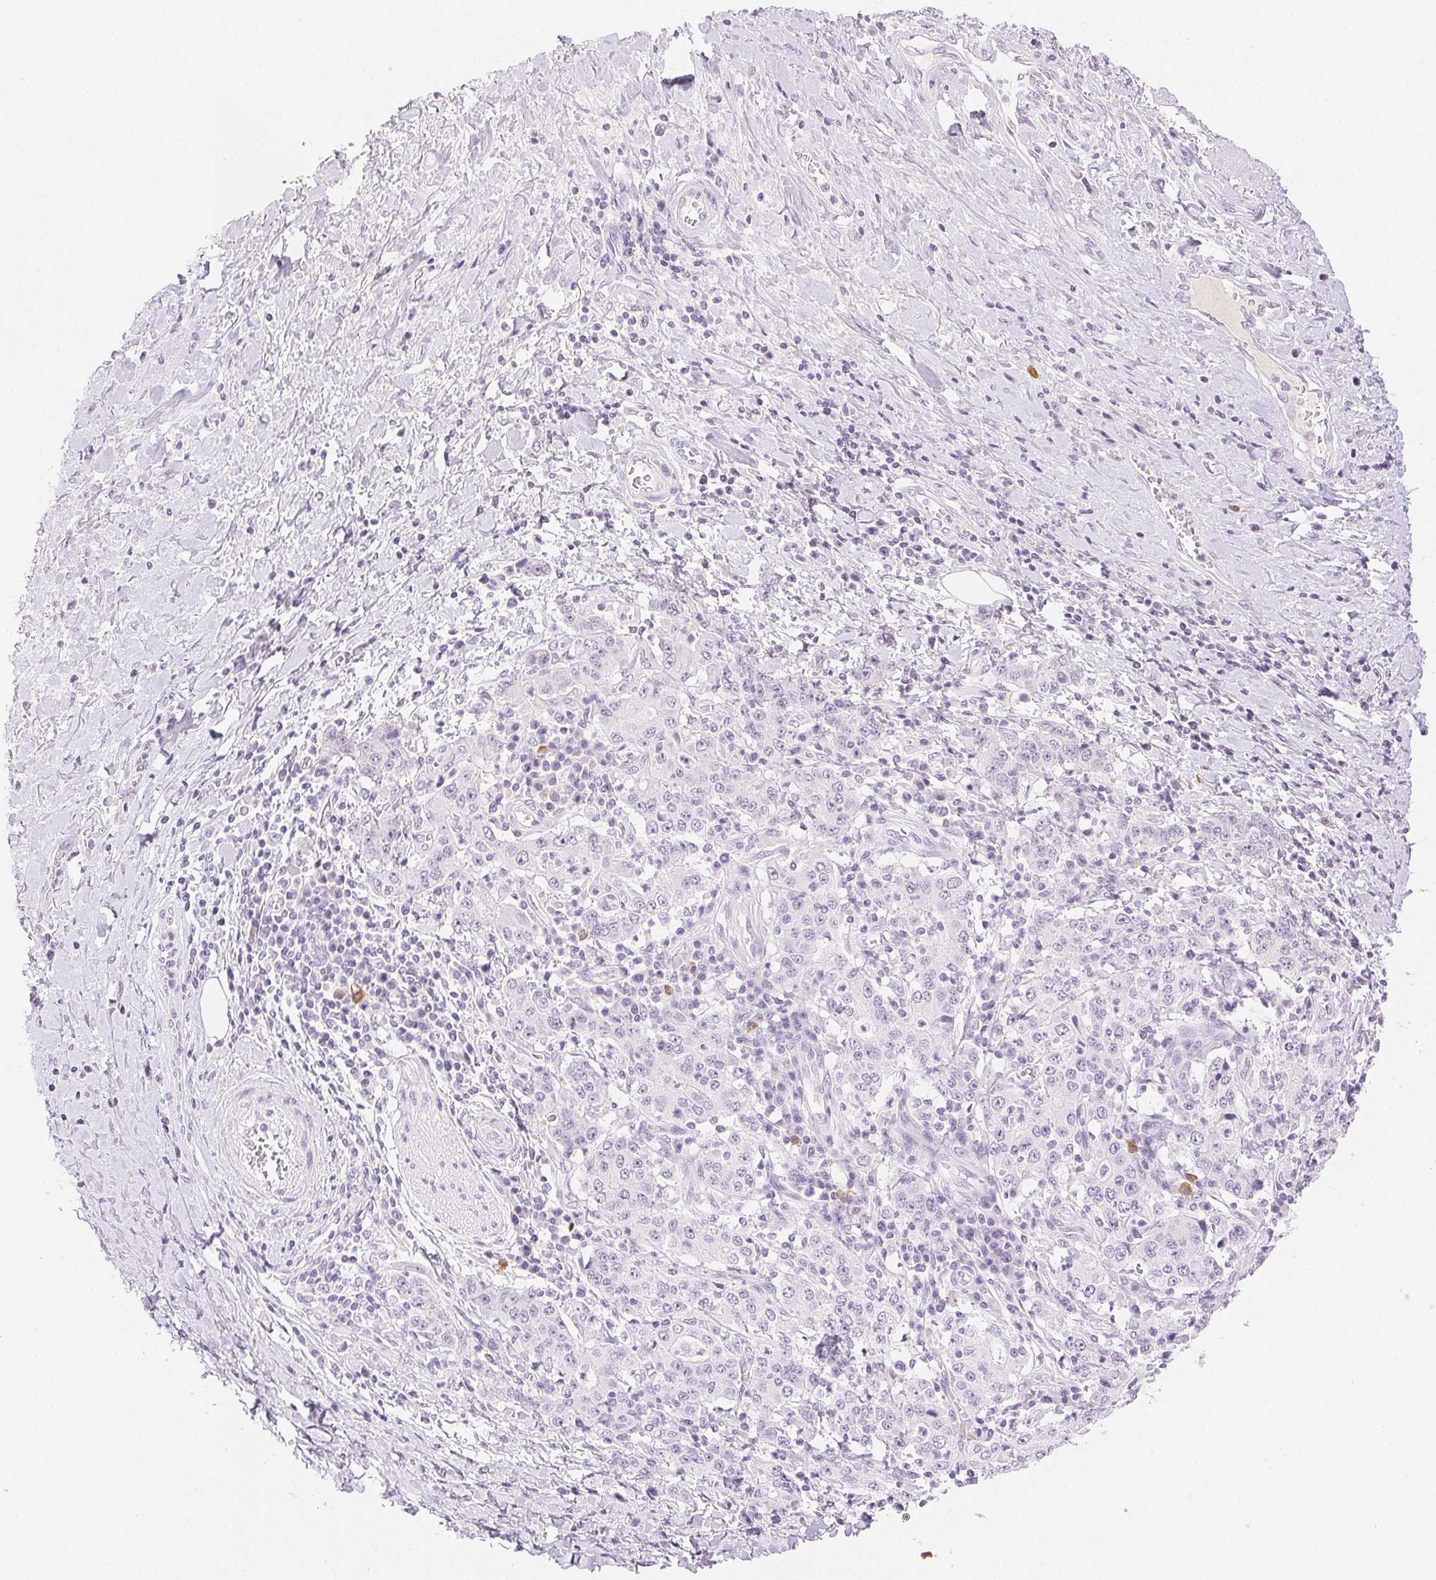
{"staining": {"intensity": "negative", "quantity": "none", "location": "none"}, "tissue": "stomach cancer", "cell_type": "Tumor cells", "image_type": "cancer", "snomed": [{"axis": "morphology", "description": "Normal tissue, NOS"}, {"axis": "morphology", "description": "Adenocarcinoma, NOS"}, {"axis": "topography", "description": "Stomach, upper"}, {"axis": "topography", "description": "Stomach"}], "caption": "Photomicrograph shows no significant protein positivity in tumor cells of stomach adenocarcinoma.", "gene": "SPACA4", "patient": {"sex": "male", "age": 59}}